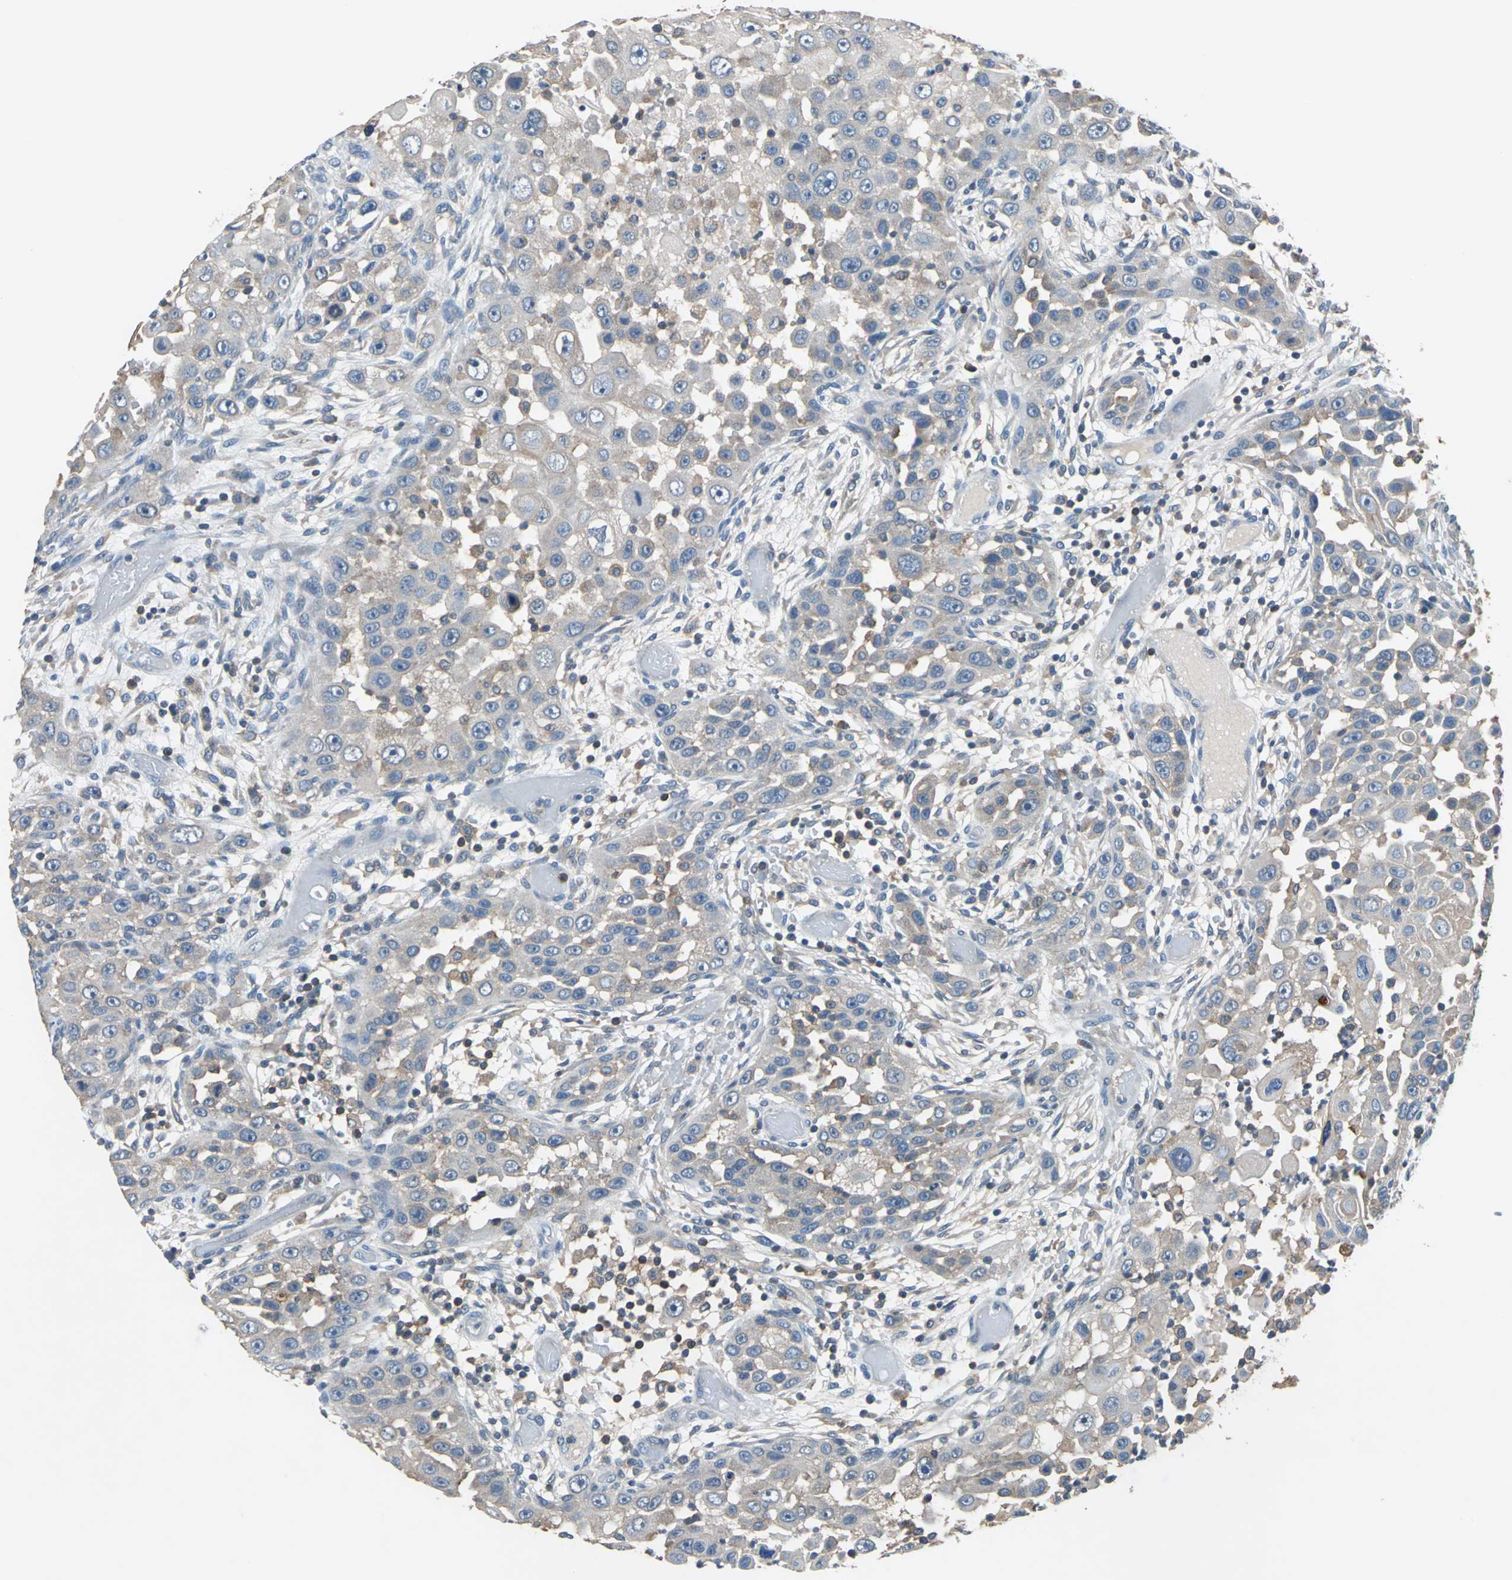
{"staining": {"intensity": "weak", "quantity": "25%-75%", "location": "cytoplasmic/membranous"}, "tissue": "head and neck cancer", "cell_type": "Tumor cells", "image_type": "cancer", "snomed": [{"axis": "morphology", "description": "Carcinoma, NOS"}, {"axis": "topography", "description": "Head-Neck"}], "caption": "Weak cytoplasmic/membranous expression is seen in about 25%-75% of tumor cells in carcinoma (head and neck).", "gene": "PRKCA", "patient": {"sex": "male", "age": 87}}